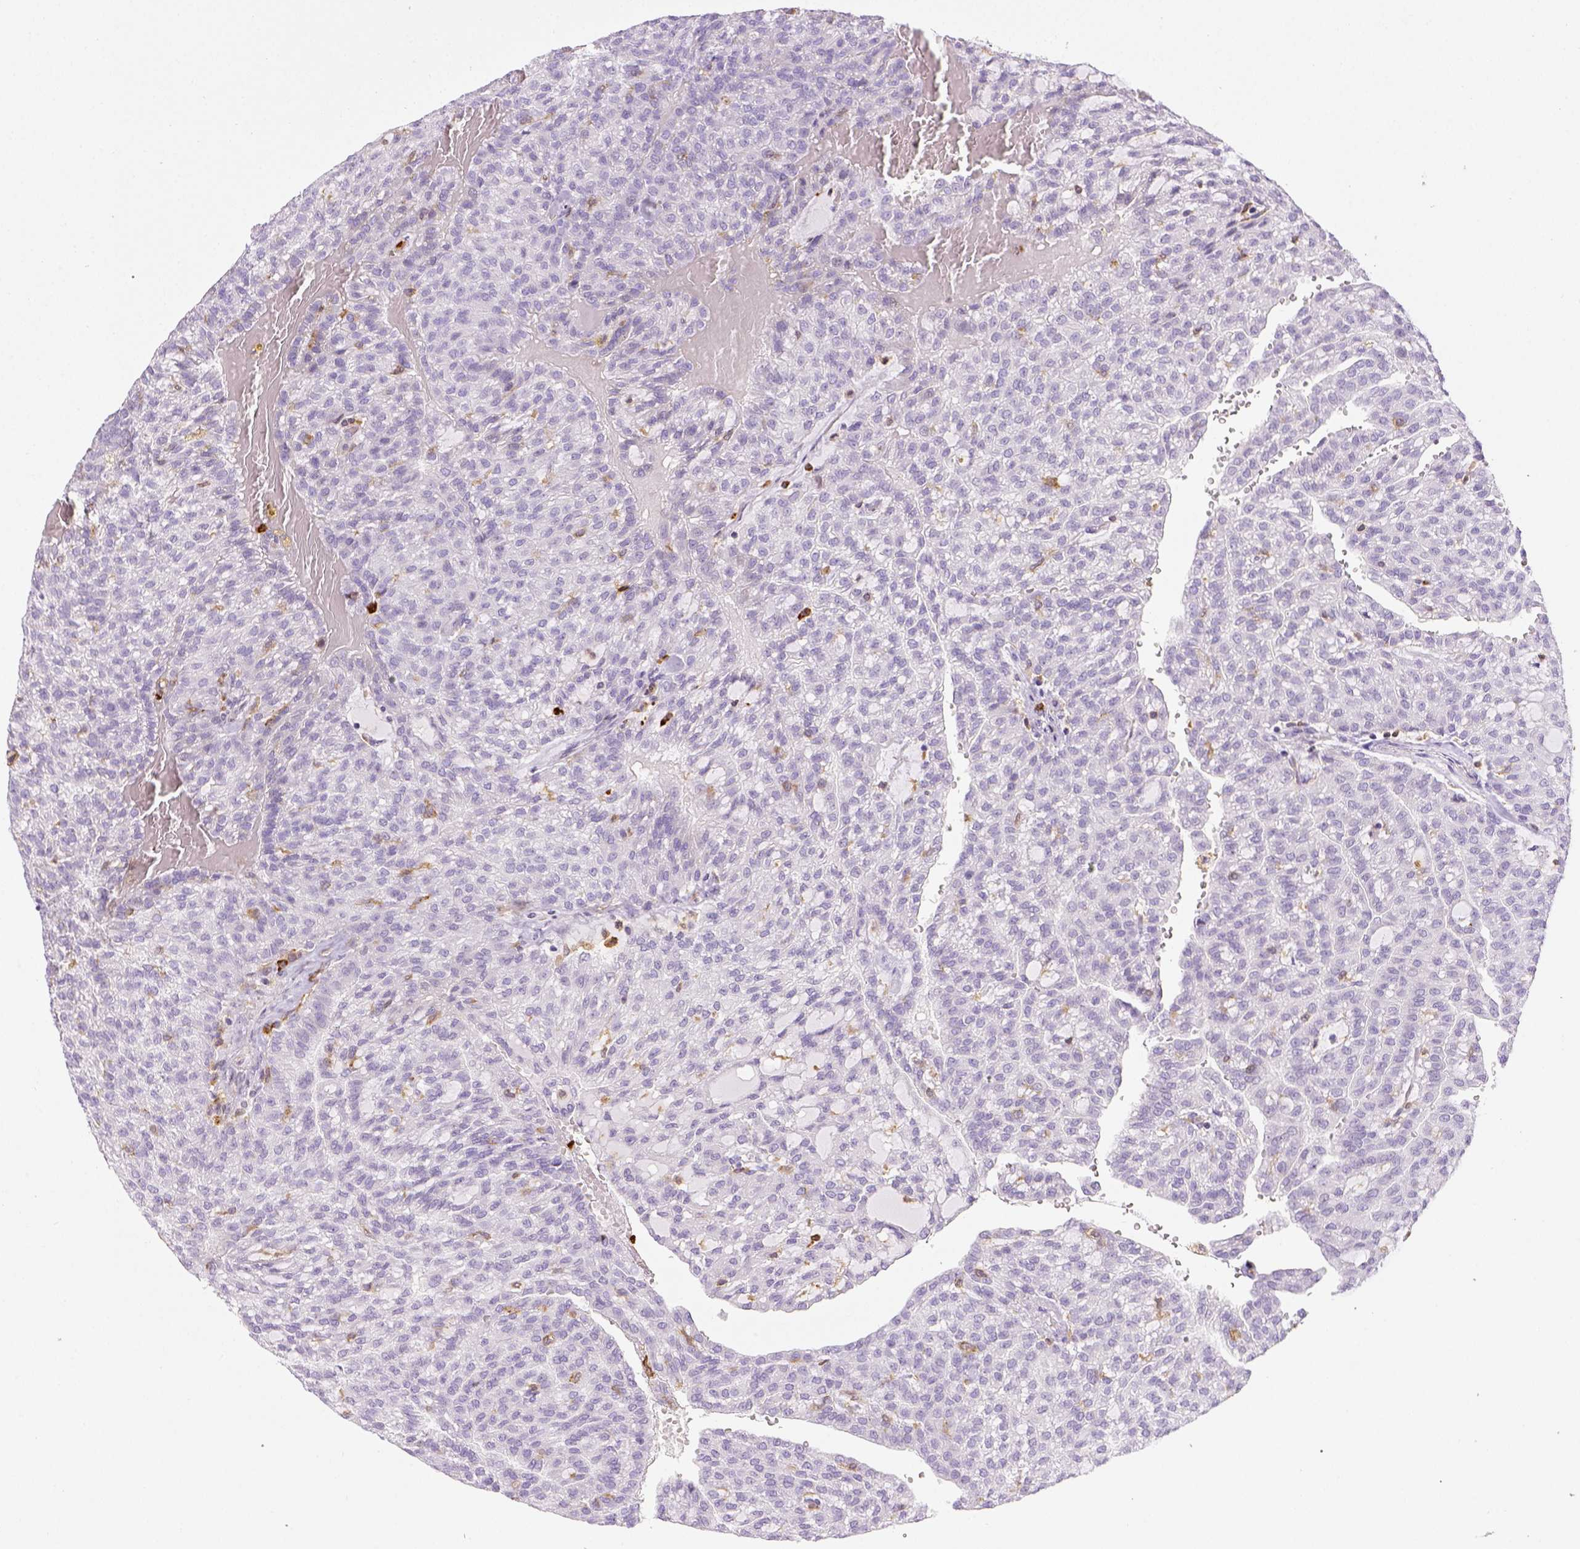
{"staining": {"intensity": "negative", "quantity": "none", "location": "none"}, "tissue": "renal cancer", "cell_type": "Tumor cells", "image_type": "cancer", "snomed": [{"axis": "morphology", "description": "Adenocarcinoma, NOS"}, {"axis": "topography", "description": "Kidney"}], "caption": "The immunohistochemistry (IHC) histopathology image has no significant positivity in tumor cells of renal adenocarcinoma tissue. Nuclei are stained in blue.", "gene": "ITGAM", "patient": {"sex": "male", "age": 63}}